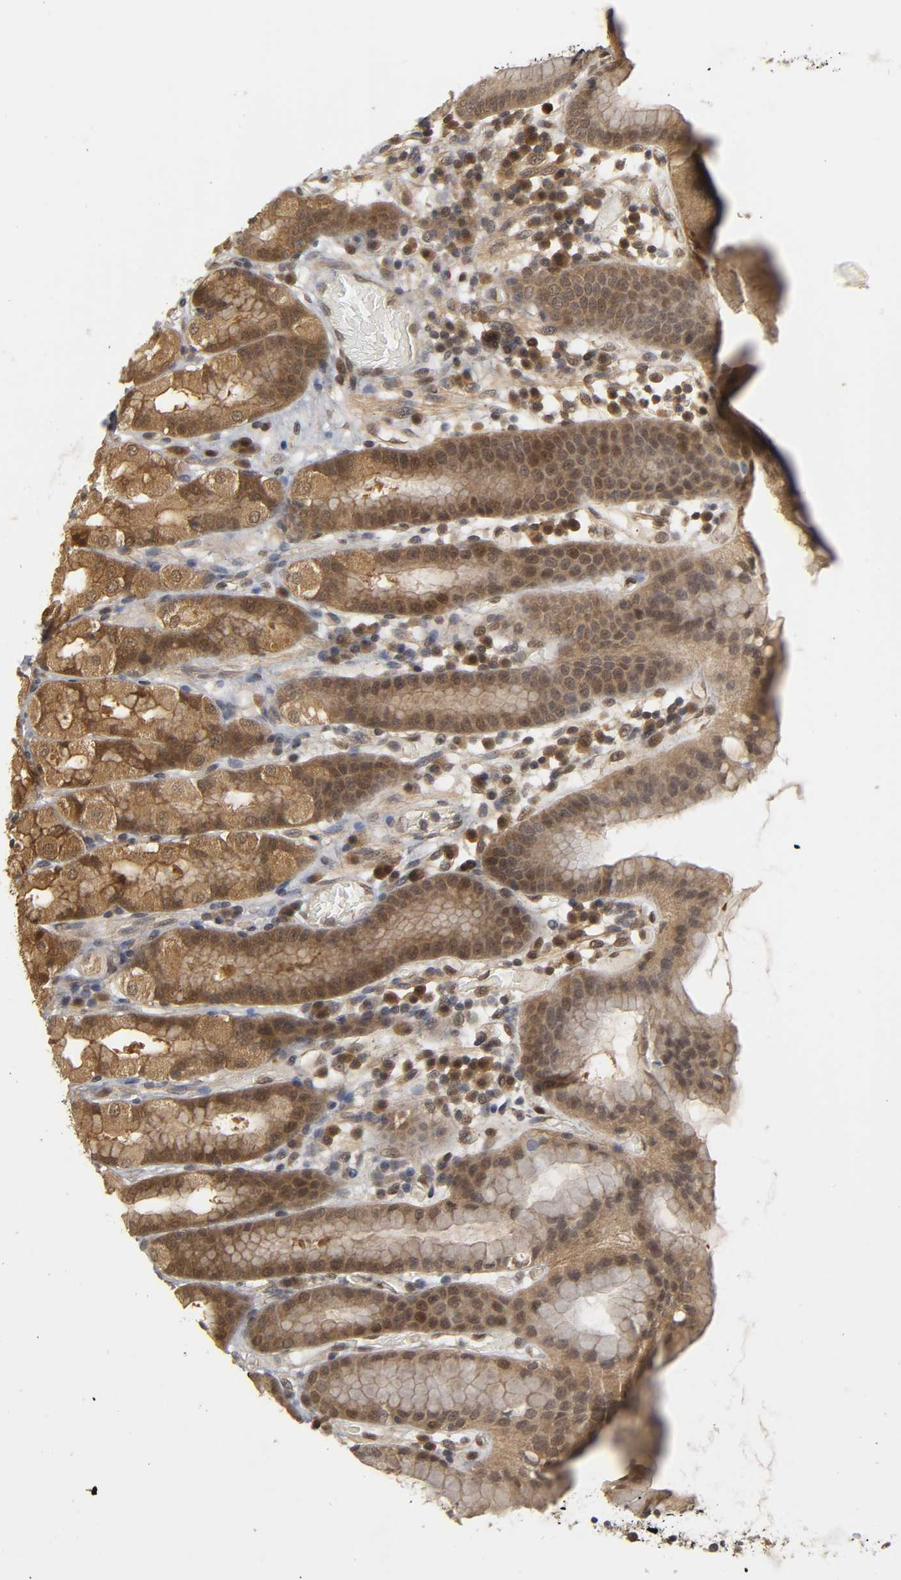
{"staining": {"intensity": "moderate", "quantity": ">75%", "location": "cytoplasmic/membranous,nuclear"}, "tissue": "stomach", "cell_type": "Glandular cells", "image_type": "normal", "snomed": [{"axis": "morphology", "description": "Normal tissue, NOS"}, {"axis": "topography", "description": "Stomach, upper"}], "caption": "DAB (3,3'-diaminobenzidine) immunohistochemical staining of normal human stomach displays moderate cytoplasmic/membranous,nuclear protein staining in approximately >75% of glandular cells. (brown staining indicates protein expression, while blue staining denotes nuclei).", "gene": "PARK7", "patient": {"sex": "male", "age": 68}}